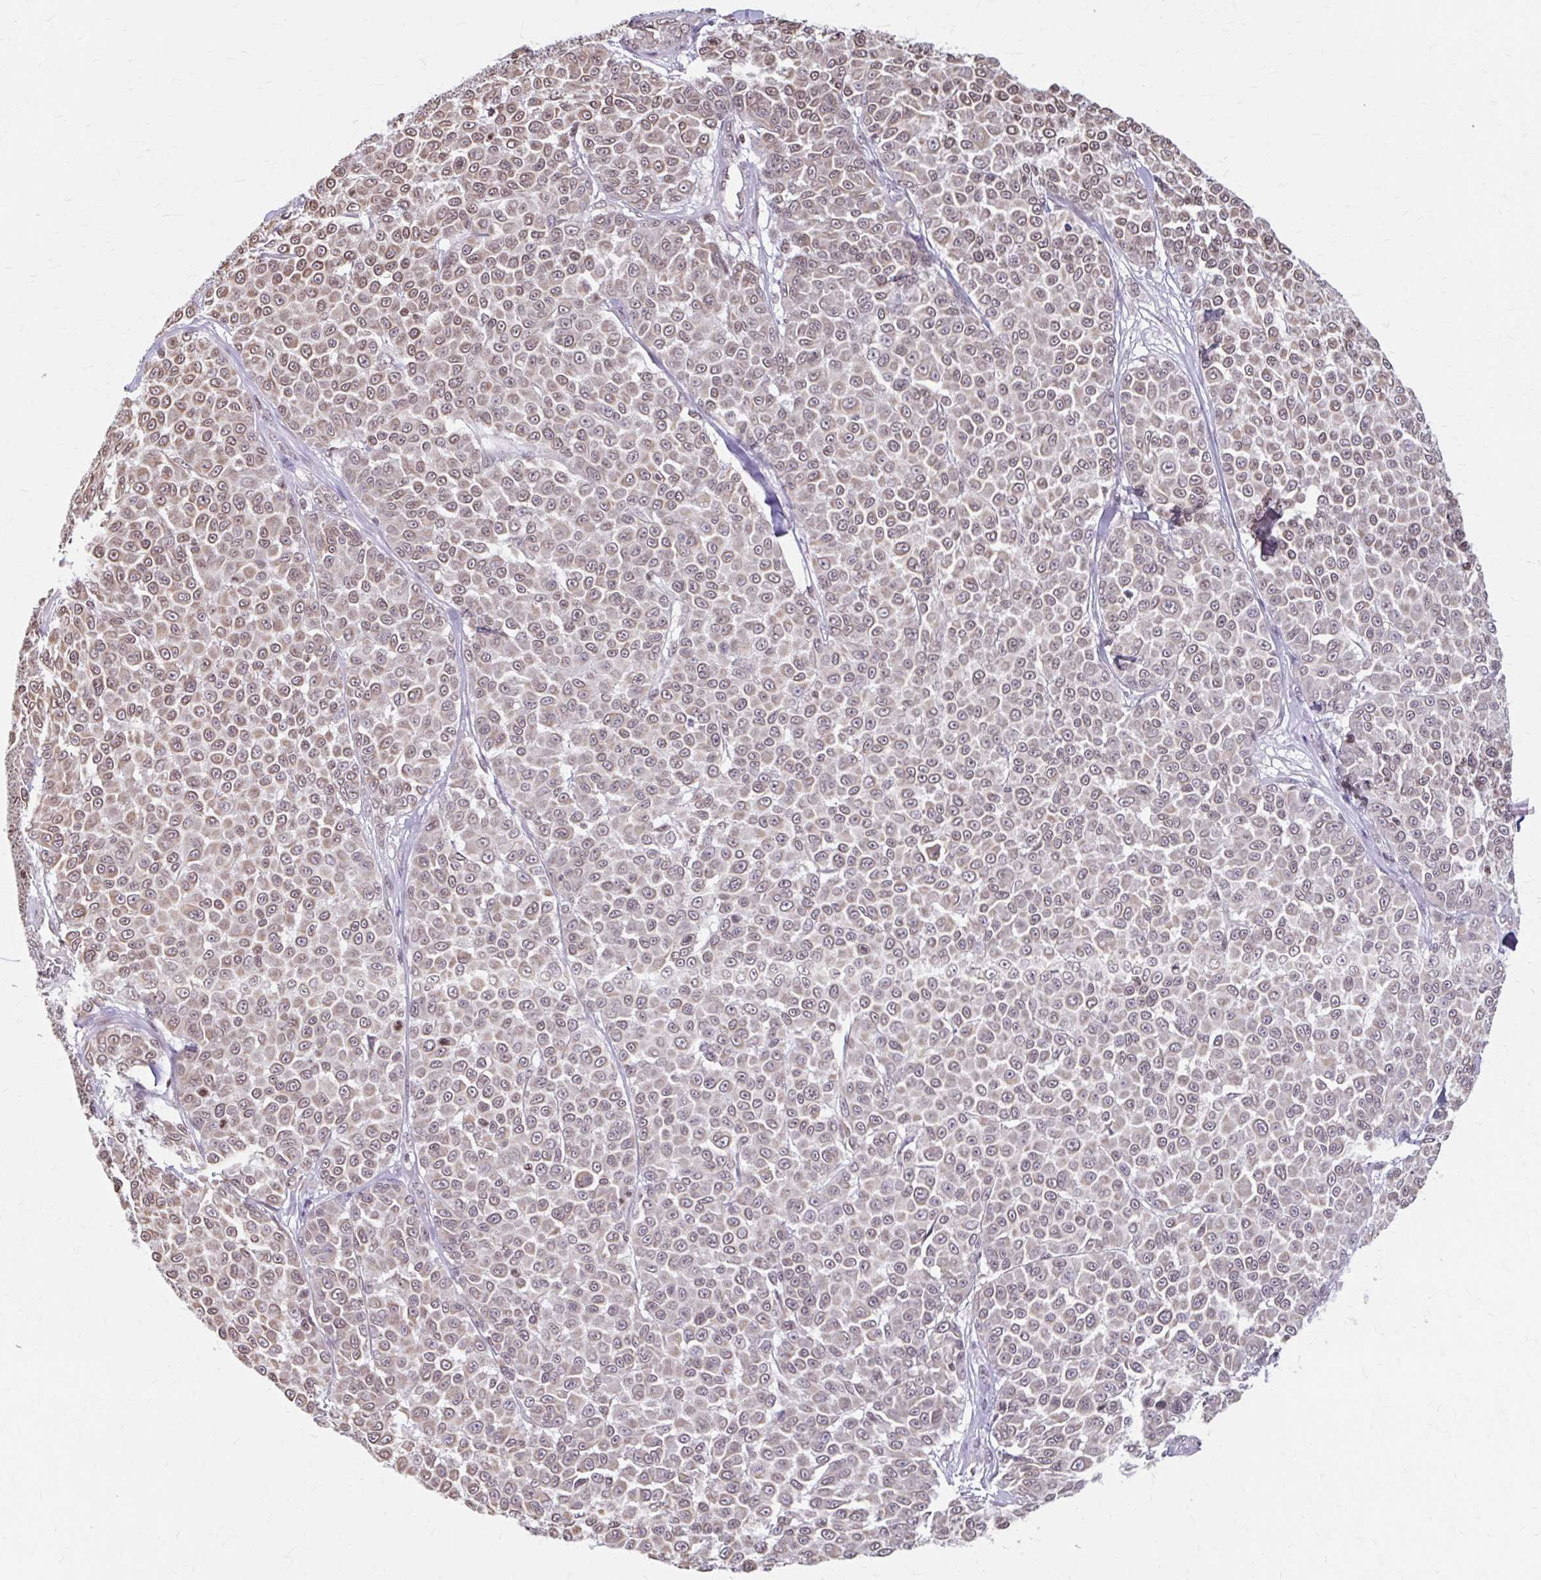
{"staining": {"intensity": "moderate", "quantity": ">75%", "location": "cytoplasmic/membranous,nuclear"}, "tissue": "melanoma", "cell_type": "Tumor cells", "image_type": "cancer", "snomed": [{"axis": "morphology", "description": "Malignant melanoma, NOS"}, {"axis": "topography", "description": "Skin"}], "caption": "Protein analysis of malignant melanoma tissue exhibits moderate cytoplasmic/membranous and nuclear staining in about >75% of tumor cells.", "gene": "ORC3", "patient": {"sex": "male", "age": 46}}